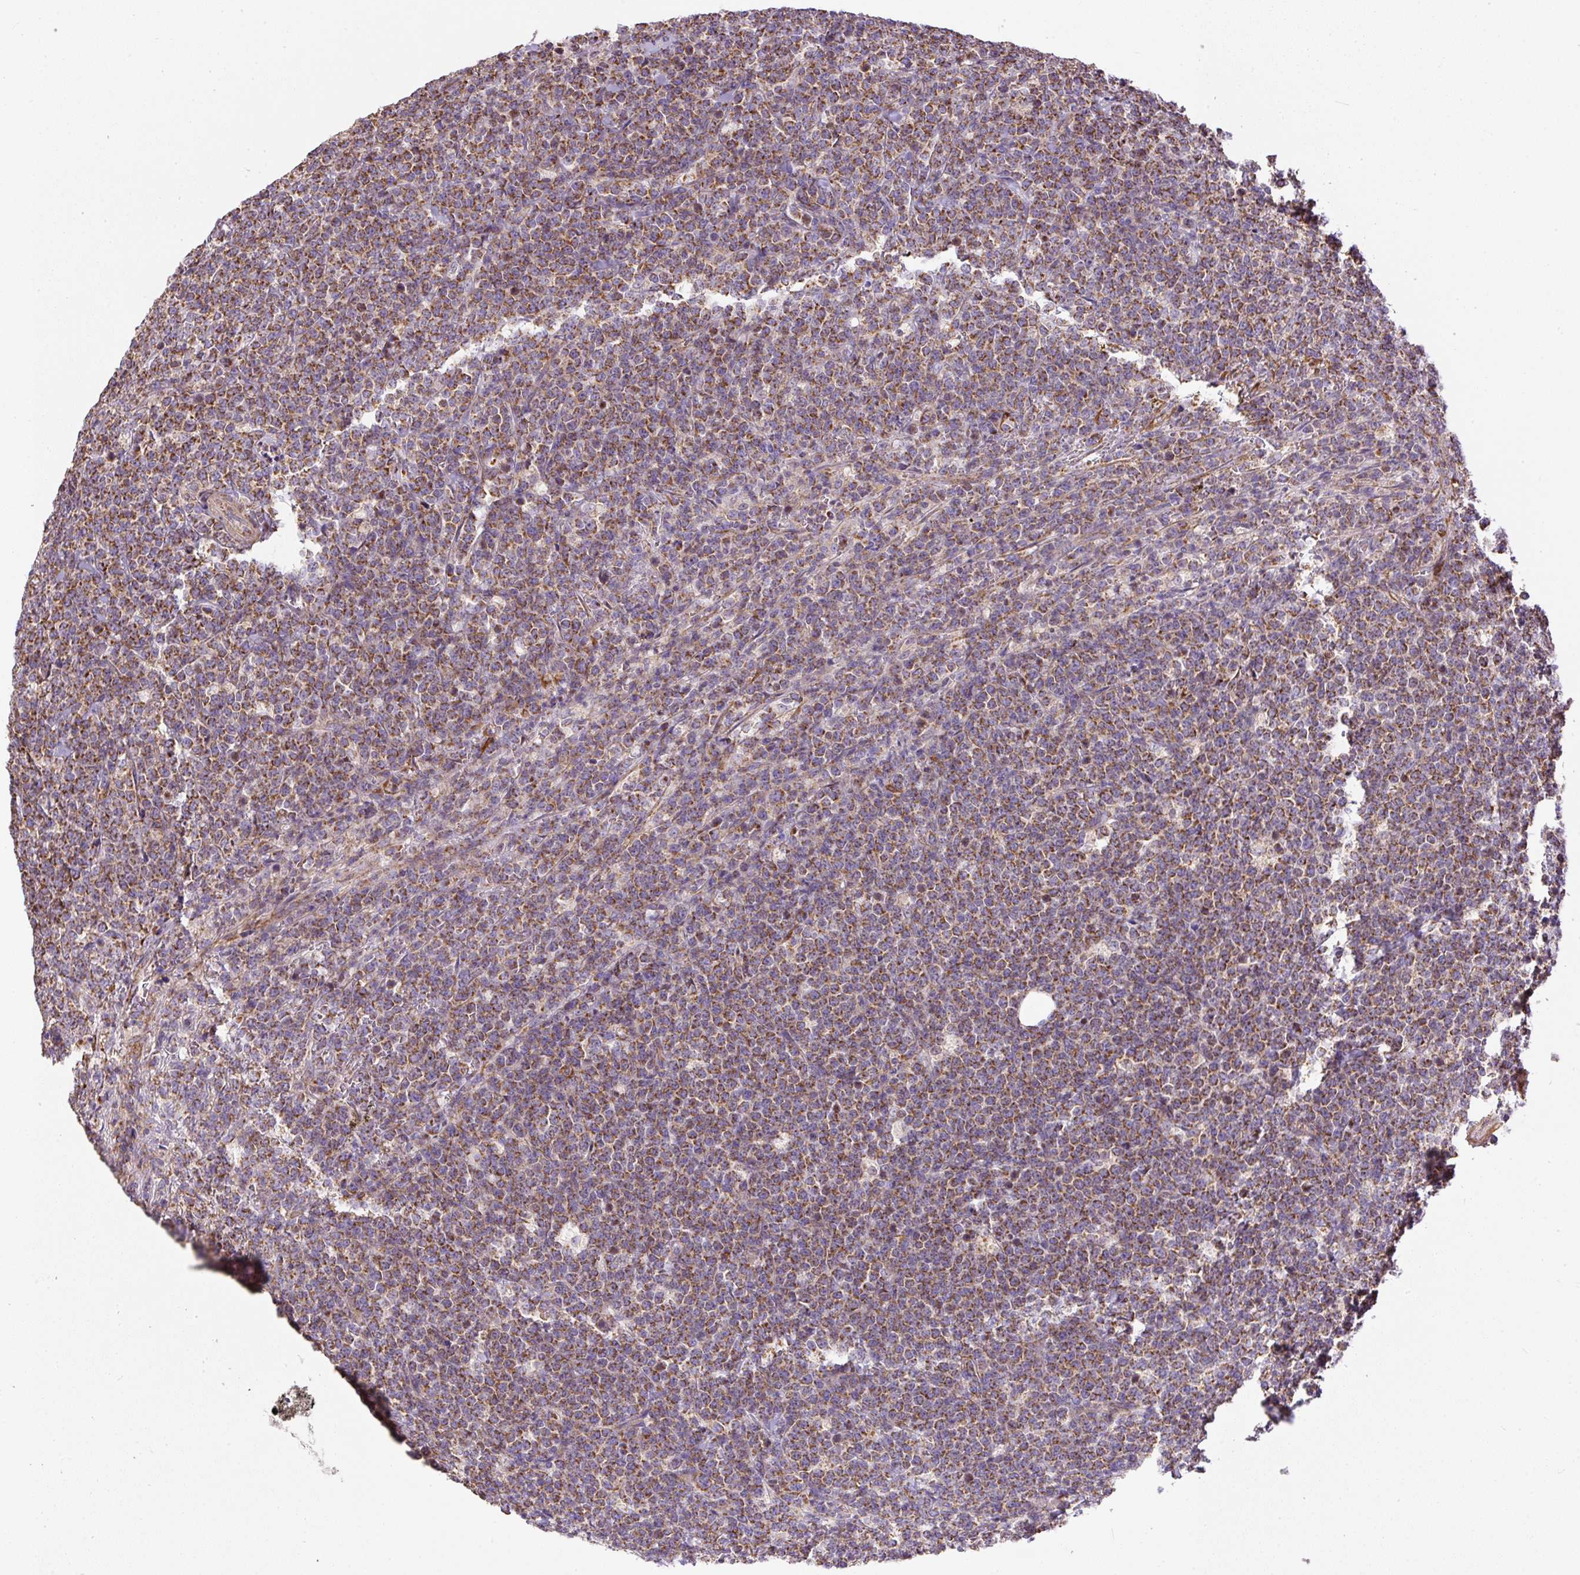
{"staining": {"intensity": "strong", "quantity": ">75%", "location": "cytoplasmic/membranous"}, "tissue": "lymphoma", "cell_type": "Tumor cells", "image_type": "cancer", "snomed": [{"axis": "morphology", "description": "Malignant lymphoma, non-Hodgkin's type, High grade"}, {"axis": "topography", "description": "Small intestine"}, {"axis": "topography", "description": "Colon"}], "caption": "Lymphoma was stained to show a protein in brown. There is high levels of strong cytoplasmic/membranous staining in about >75% of tumor cells.", "gene": "NDUFAF2", "patient": {"sex": "male", "age": 8}}